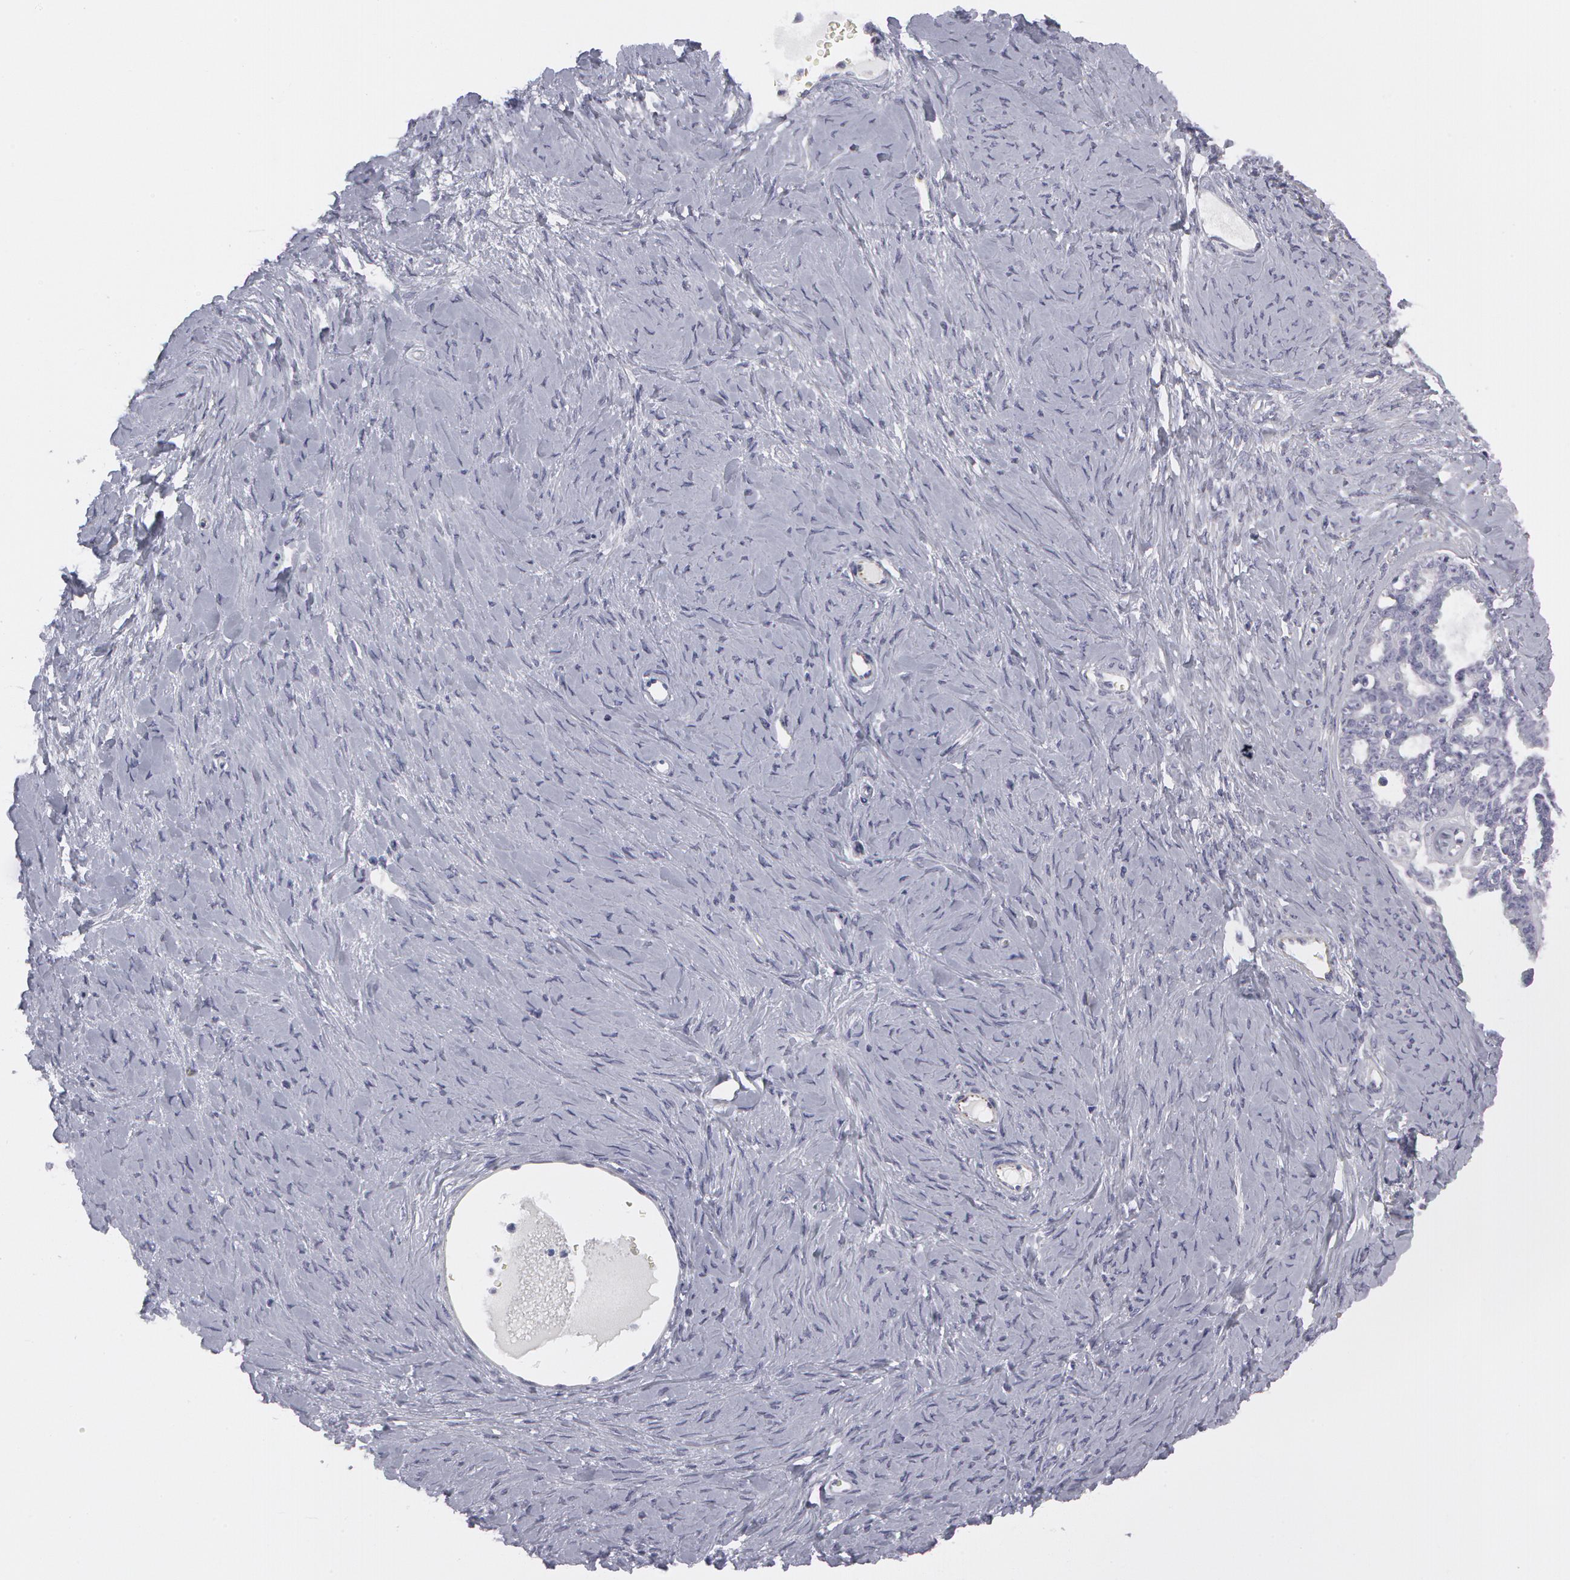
{"staining": {"intensity": "negative", "quantity": "none", "location": "none"}, "tissue": "ovarian cancer", "cell_type": "Tumor cells", "image_type": "cancer", "snomed": [{"axis": "morphology", "description": "Cystadenocarcinoma, serous, NOS"}, {"axis": "topography", "description": "Ovary"}], "caption": "IHC of ovarian serous cystadenocarcinoma shows no positivity in tumor cells.", "gene": "SMC1B", "patient": {"sex": "female", "age": 71}}